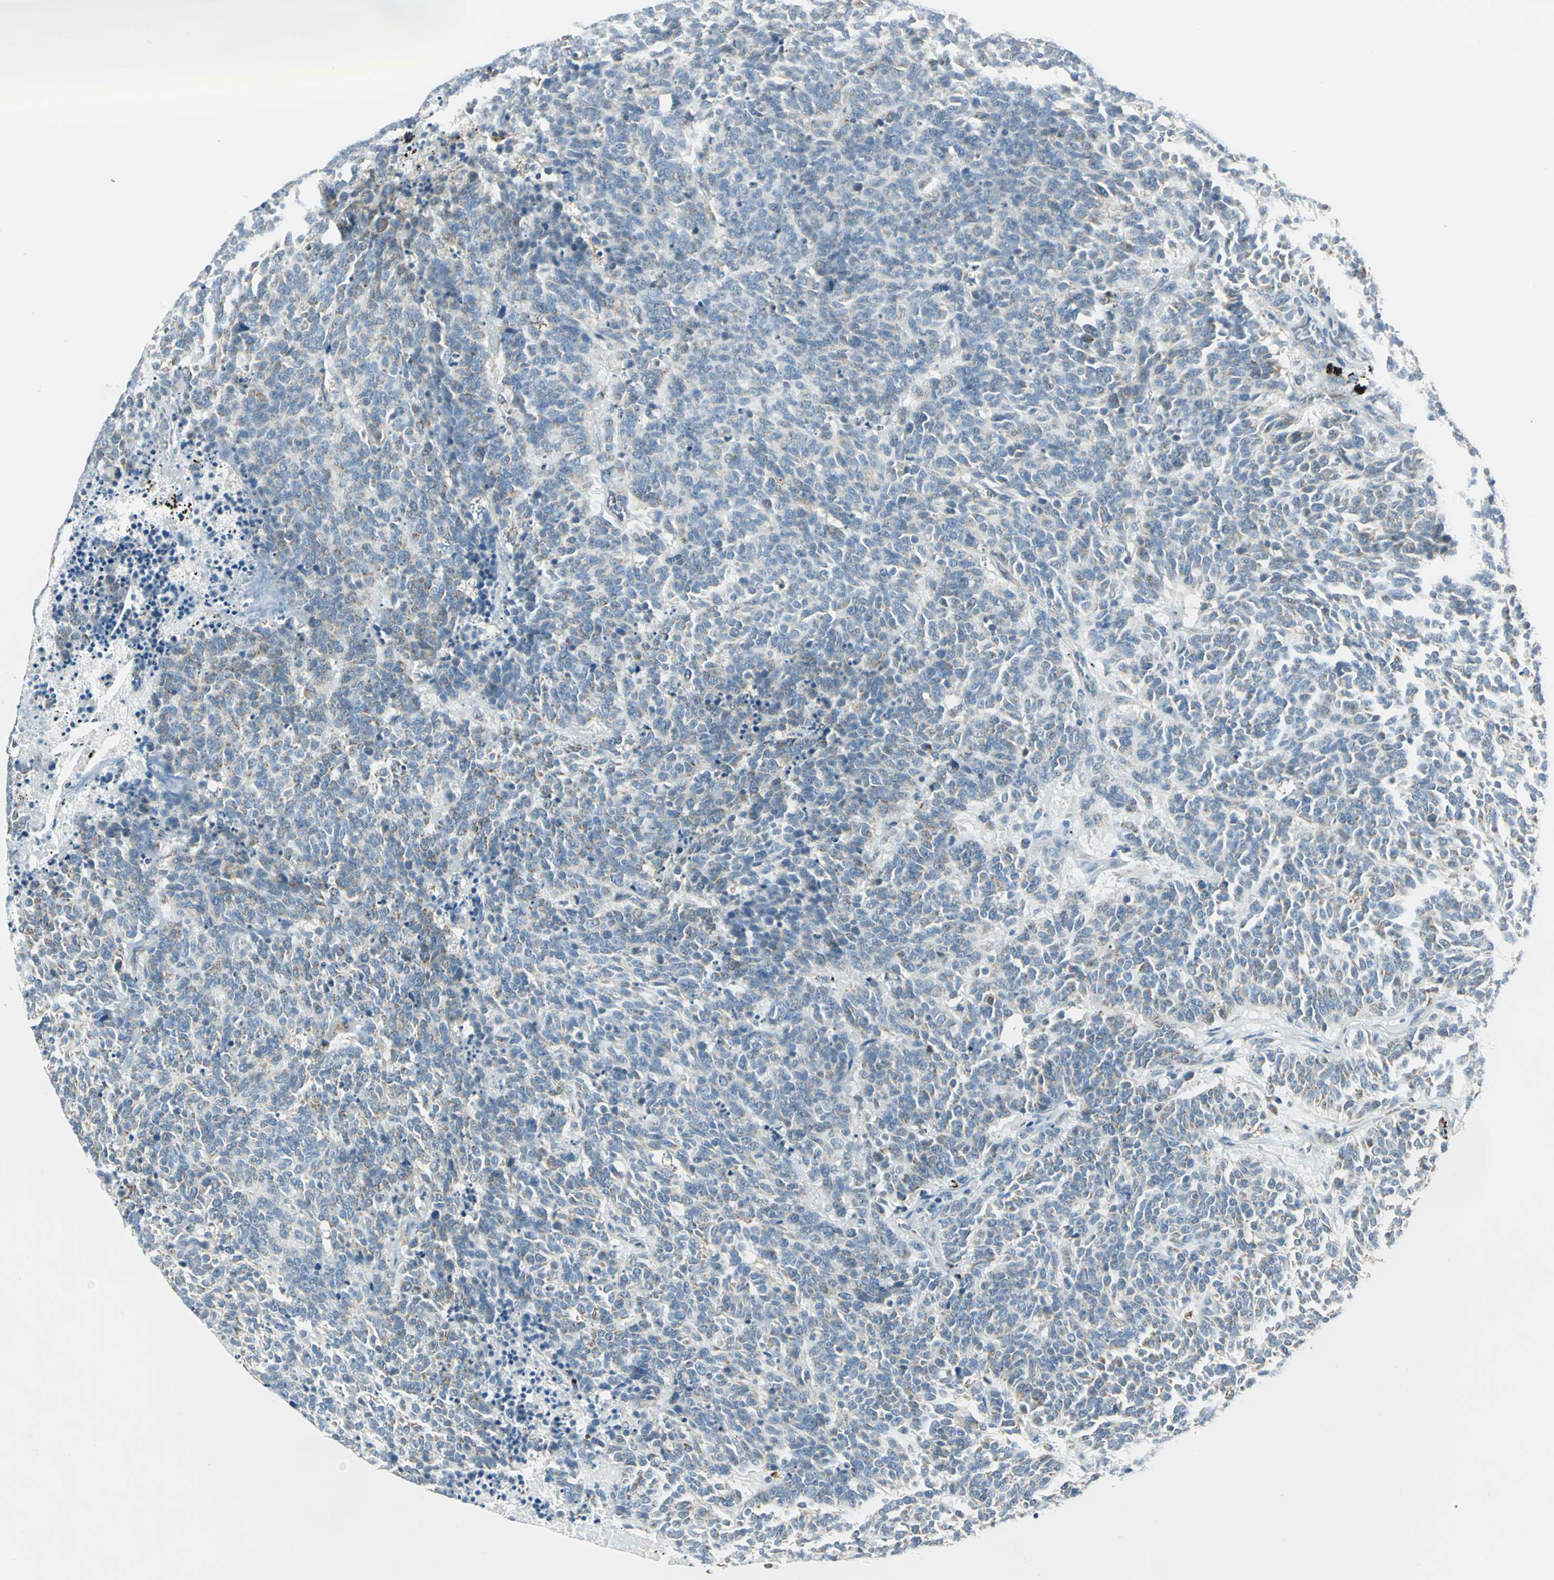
{"staining": {"intensity": "weak", "quantity": "25%-75%", "location": "cytoplasmic/membranous"}, "tissue": "lung cancer", "cell_type": "Tumor cells", "image_type": "cancer", "snomed": [{"axis": "morphology", "description": "Neoplasm, malignant, NOS"}, {"axis": "topography", "description": "Lung"}], "caption": "An image showing weak cytoplasmic/membranous expression in approximately 25%-75% of tumor cells in lung cancer, as visualized by brown immunohistochemical staining.", "gene": "ACADM", "patient": {"sex": "female", "age": 58}}